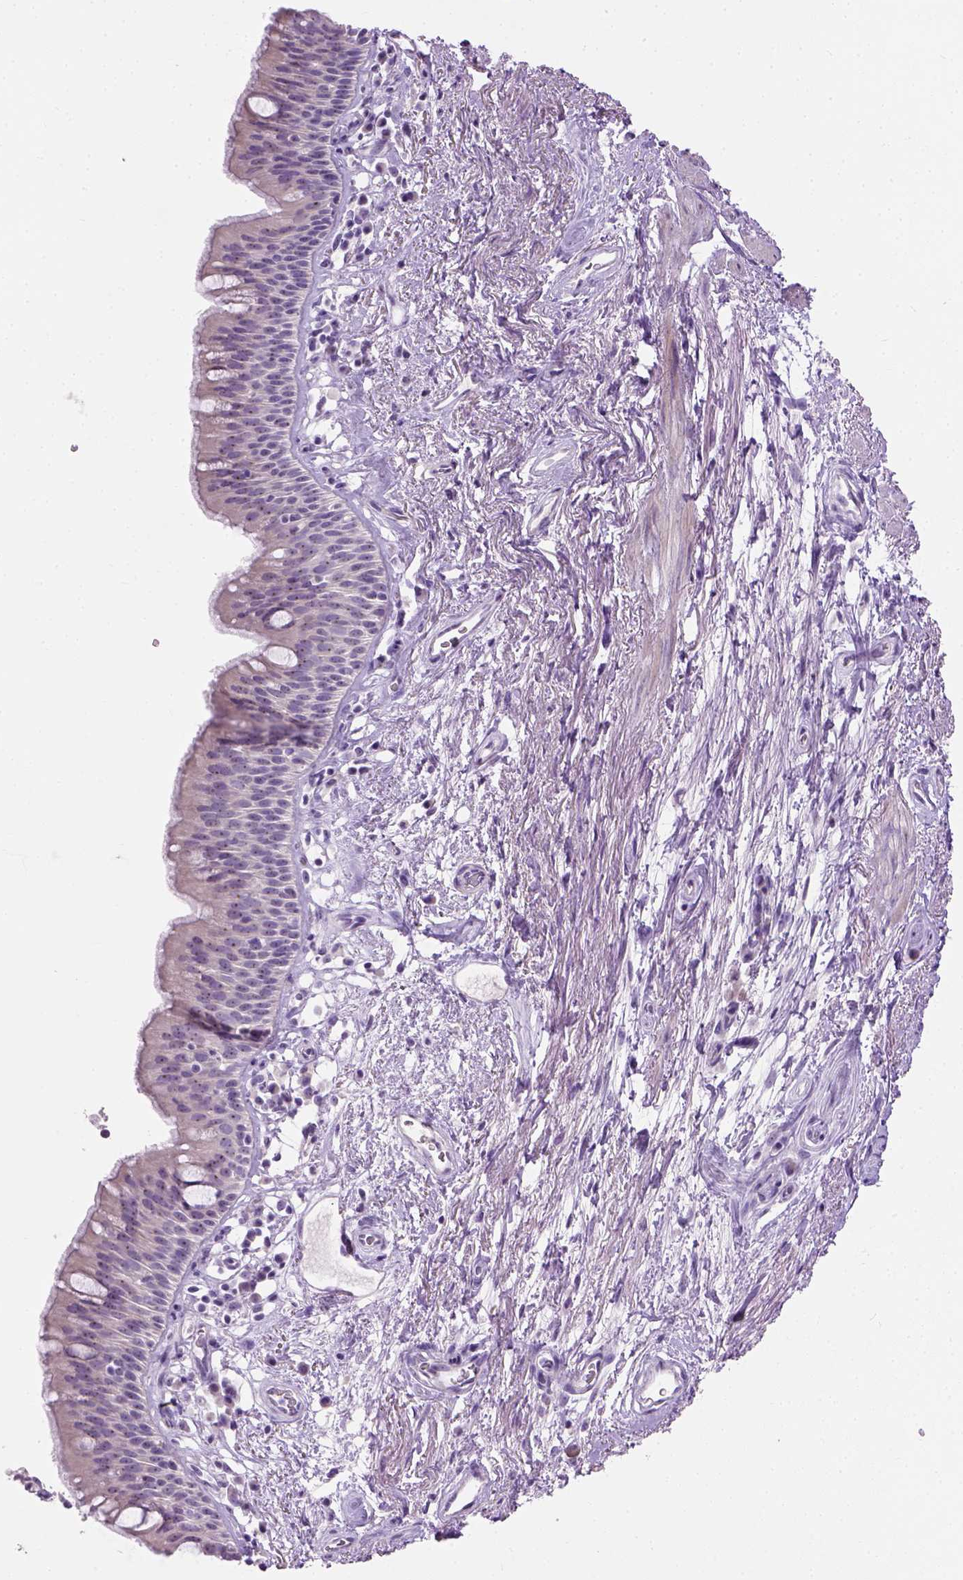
{"staining": {"intensity": "negative", "quantity": "none", "location": "none"}, "tissue": "bronchus", "cell_type": "Respiratory epithelial cells", "image_type": "normal", "snomed": [{"axis": "morphology", "description": "Normal tissue, NOS"}, {"axis": "topography", "description": "Cartilage tissue"}, {"axis": "topography", "description": "Bronchus"}], "caption": "DAB immunohistochemical staining of benign bronchus displays no significant expression in respiratory epithelial cells. The staining is performed using DAB brown chromogen with nuclei counter-stained in using hematoxylin.", "gene": "UTP4", "patient": {"sex": "male", "age": 58}}